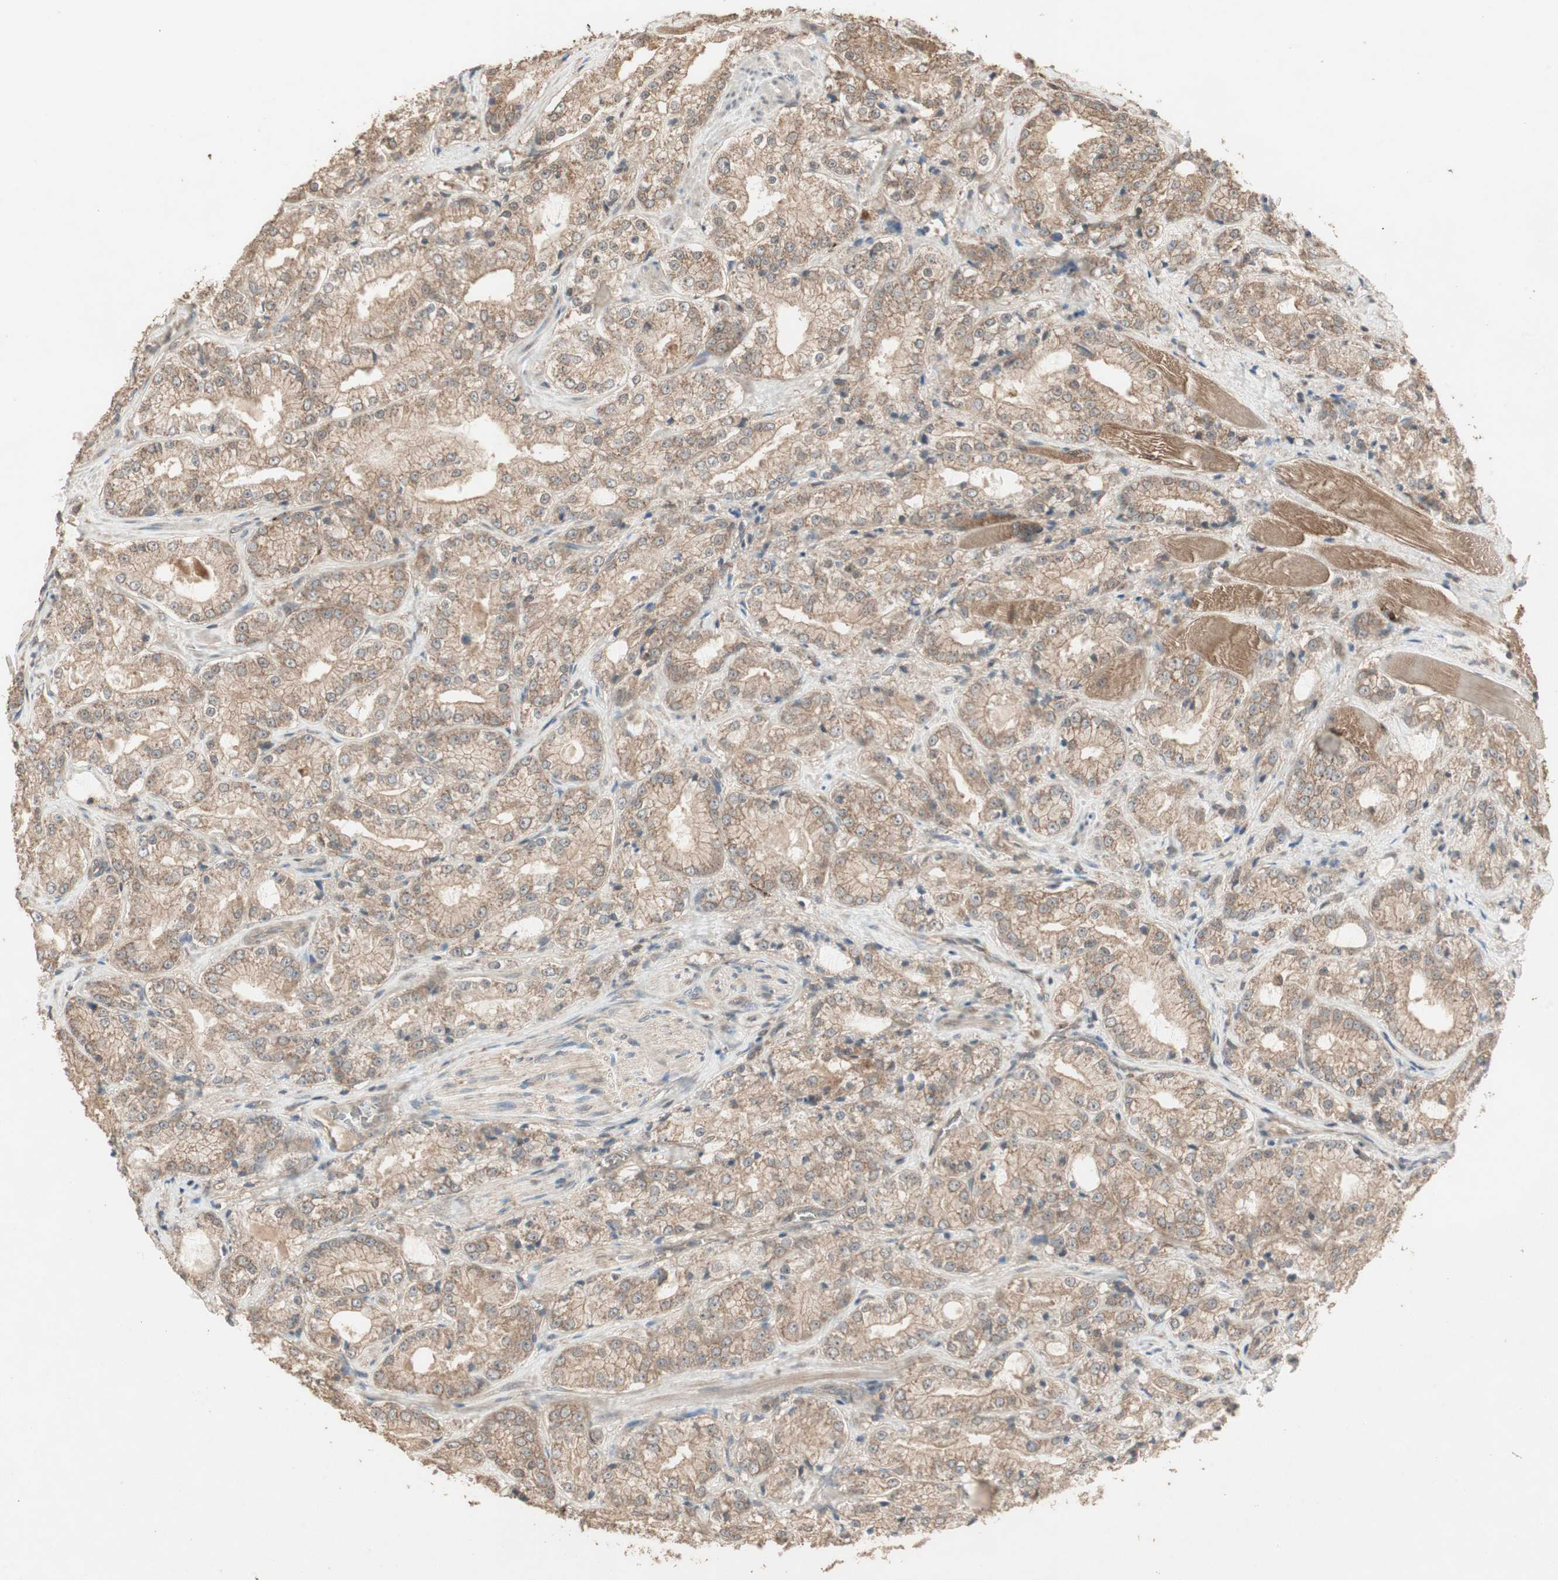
{"staining": {"intensity": "moderate", "quantity": ">75%", "location": "cytoplasmic/membranous"}, "tissue": "prostate cancer", "cell_type": "Tumor cells", "image_type": "cancer", "snomed": [{"axis": "morphology", "description": "Adenocarcinoma, High grade"}, {"axis": "topography", "description": "Prostate"}], "caption": "Brown immunohistochemical staining in human prostate cancer displays moderate cytoplasmic/membranous positivity in about >75% of tumor cells. The staining was performed using DAB to visualize the protein expression in brown, while the nuclei were stained in blue with hematoxylin (Magnification: 20x).", "gene": "UBAC1", "patient": {"sex": "male", "age": 73}}